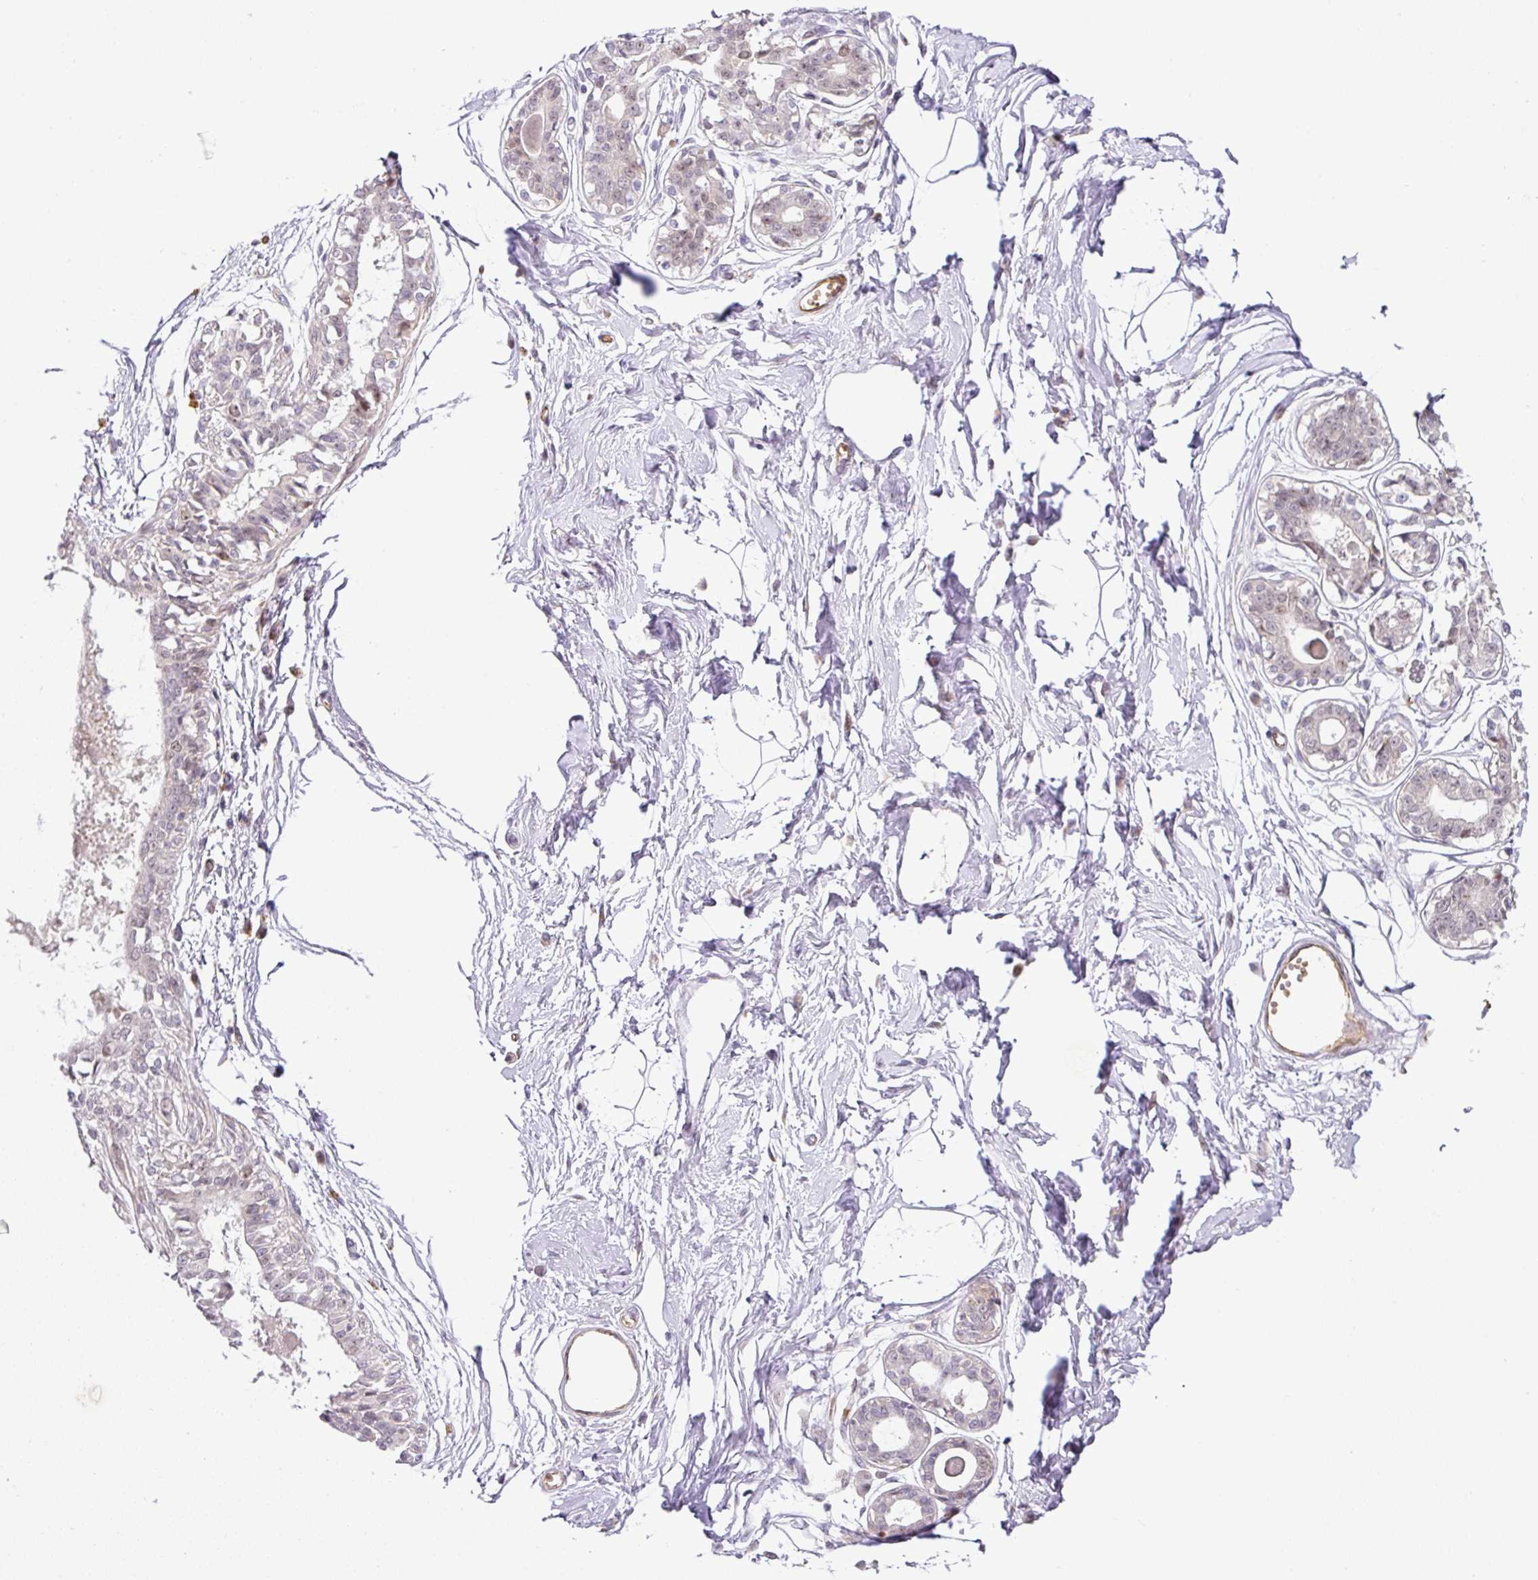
{"staining": {"intensity": "negative", "quantity": "none", "location": "none"}, "tissue": "breast", "cell_type": "Adipocytes", "image_type": "normal", "snomed": [{"axis": "morphology", "description": "Normal tissue, NOS"}, {"axis": "topography", "description": "Breast"}], "caption": "IHC of normal breast demonstrates no expression in adipocytes. (Immunohistochemistry, brightfield microscopy, high magnification).", "gene": "PARP2", "patient": {"sex": "female", "age": 45}}